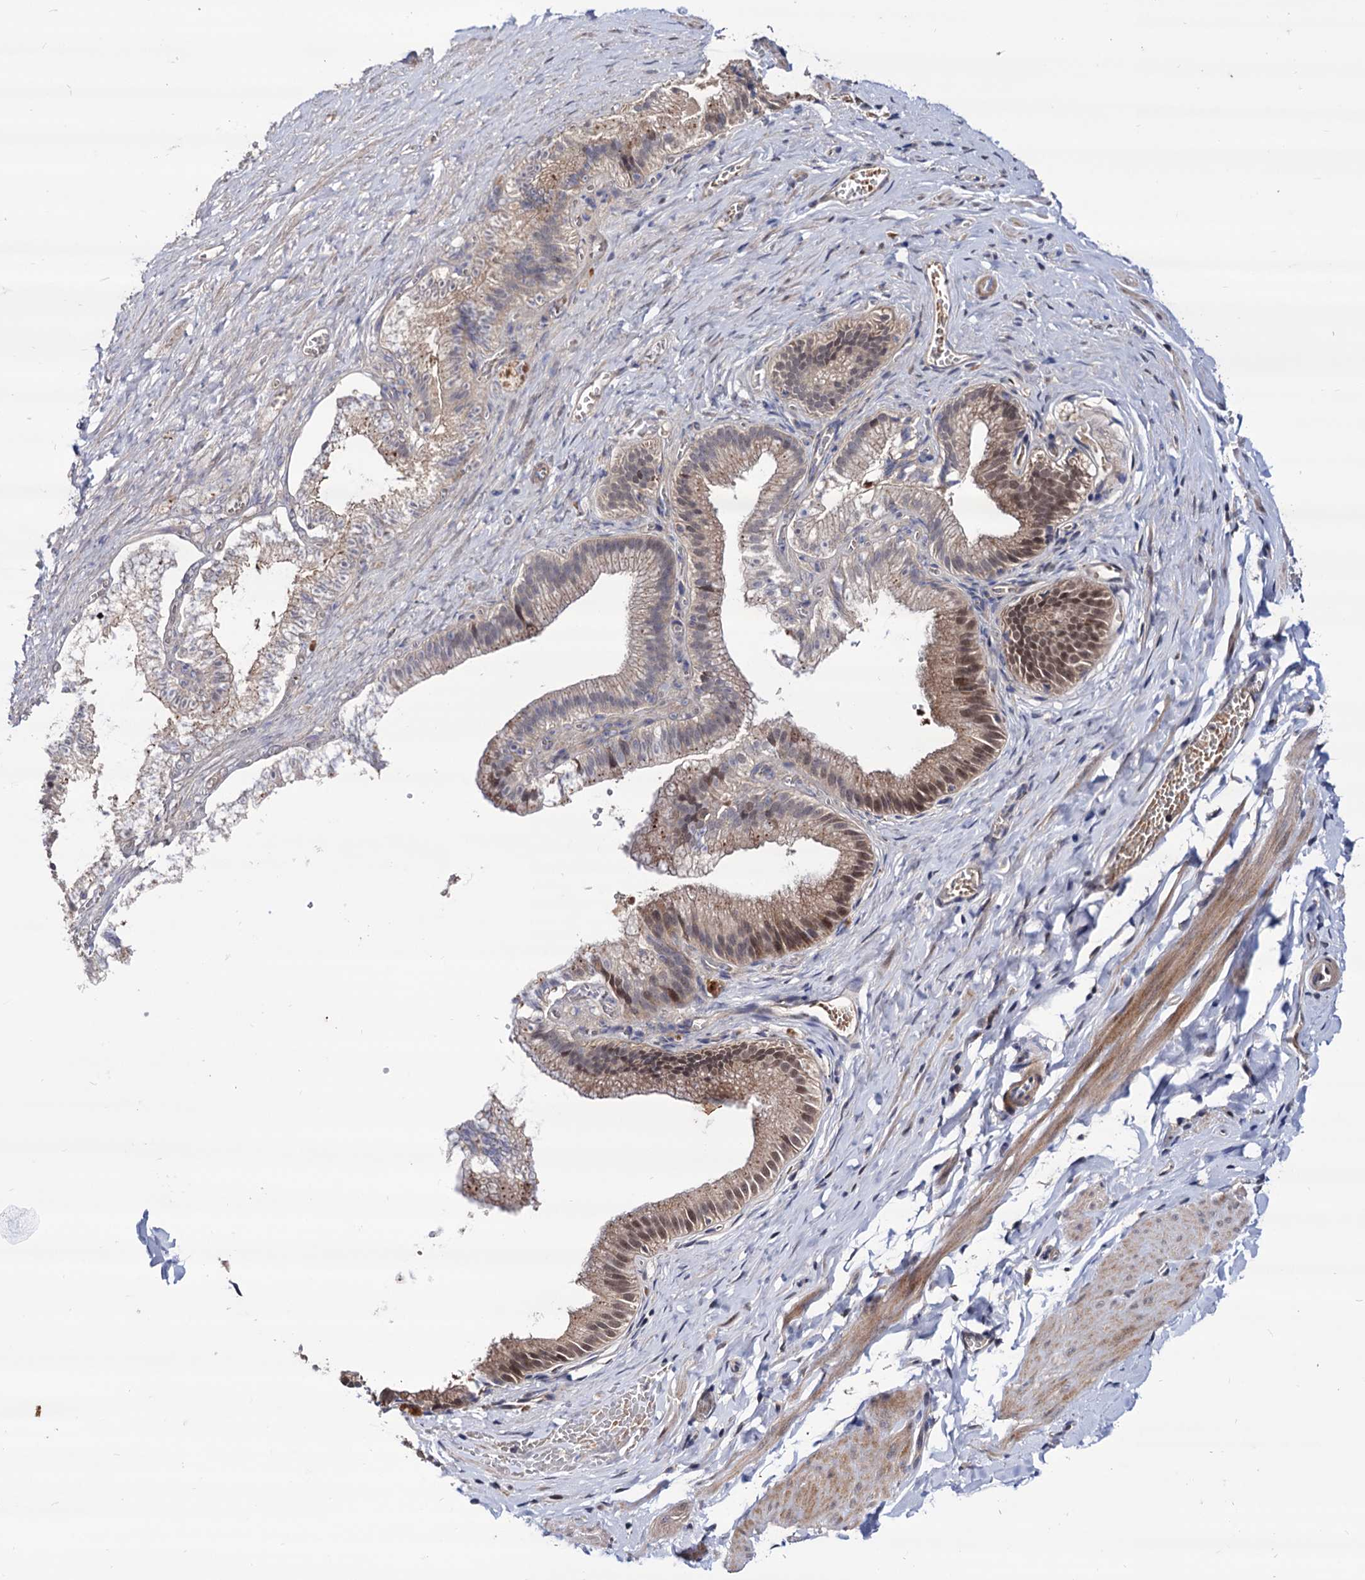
{"staining": {"intensity": "negative", "quantity": "none", "location": "none"}, "tissue": "adipose tissue", "cell_type": "Adipocytes", "image_type": "normal", "snomed": [{"axis": "morphology", "description": "Normal tissue, NOS"}, {"axis": "topography", "description": "Gallbladder"}, {"axis": "topography", "description": "Peripheral nerve tissue"}], "caption": "Adipose tissue stained for a protein using IHC shows no positivity adipocytes.", "gene": "RNASEH2B", "patient": {"sex": "male", "age": 38}}